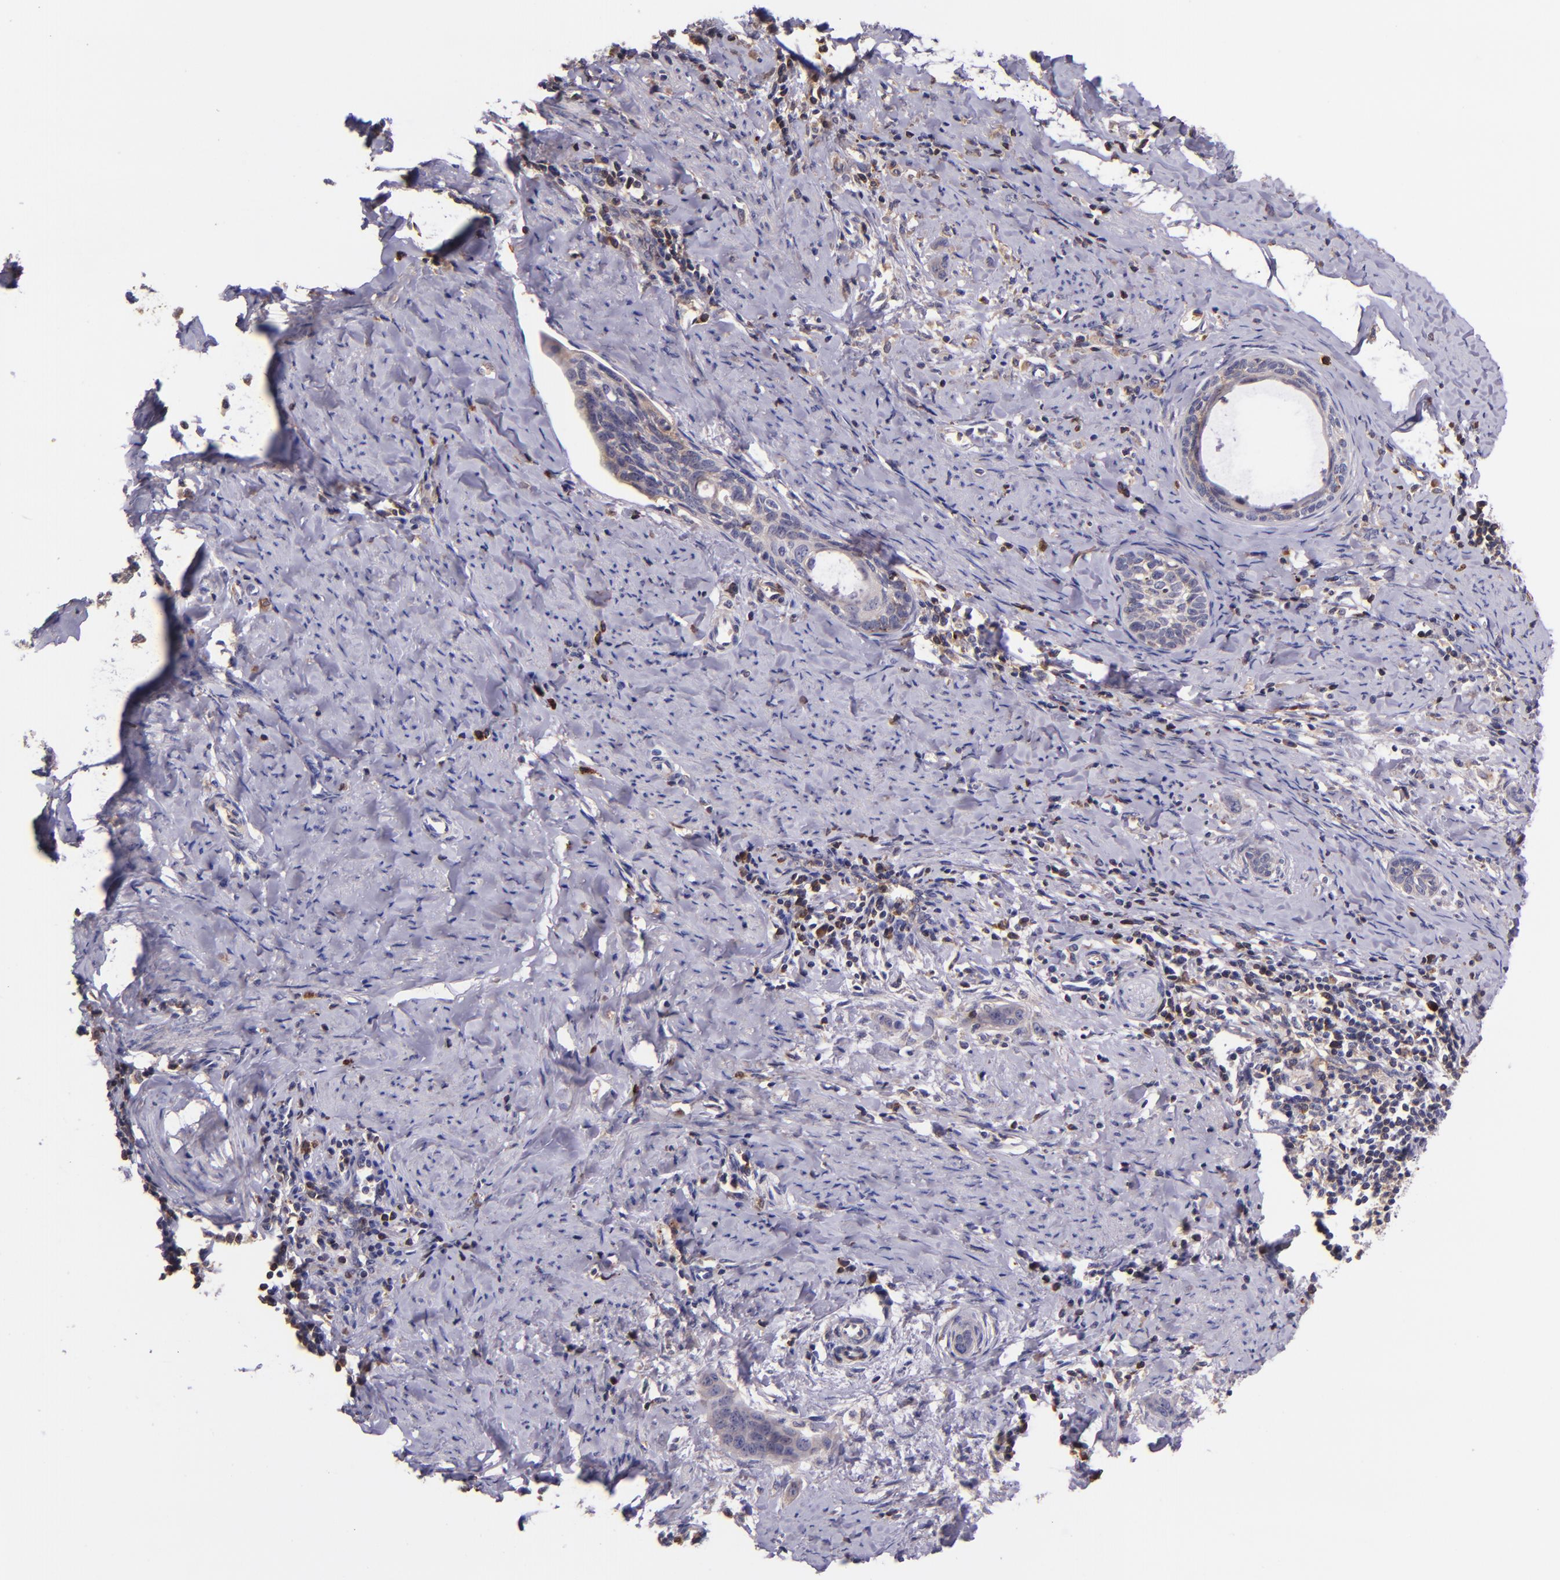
{"staining": {"intensity": "weak", "quantity": "25%-75%", "location": "cytoplasmic/membranous"}, "tissue": "cervical cancer", "cell_type": "Tumor cells", "image_type": "cancer", "snomed": [{"axis": "morphology", "description": "Squamous cell carcinoma, NOS"}, {"axis": "topography", "description": "Cervix"}], "caption": "Human cervical cancer (squamous cell carcinoma) stained for a protein (brown) demonstrates weak cytoplasmic/membranous positive staining in about 25%-75% of tumor cells.", "gene": "KNG1", "patient": {"sex": "female", "age": 33}}